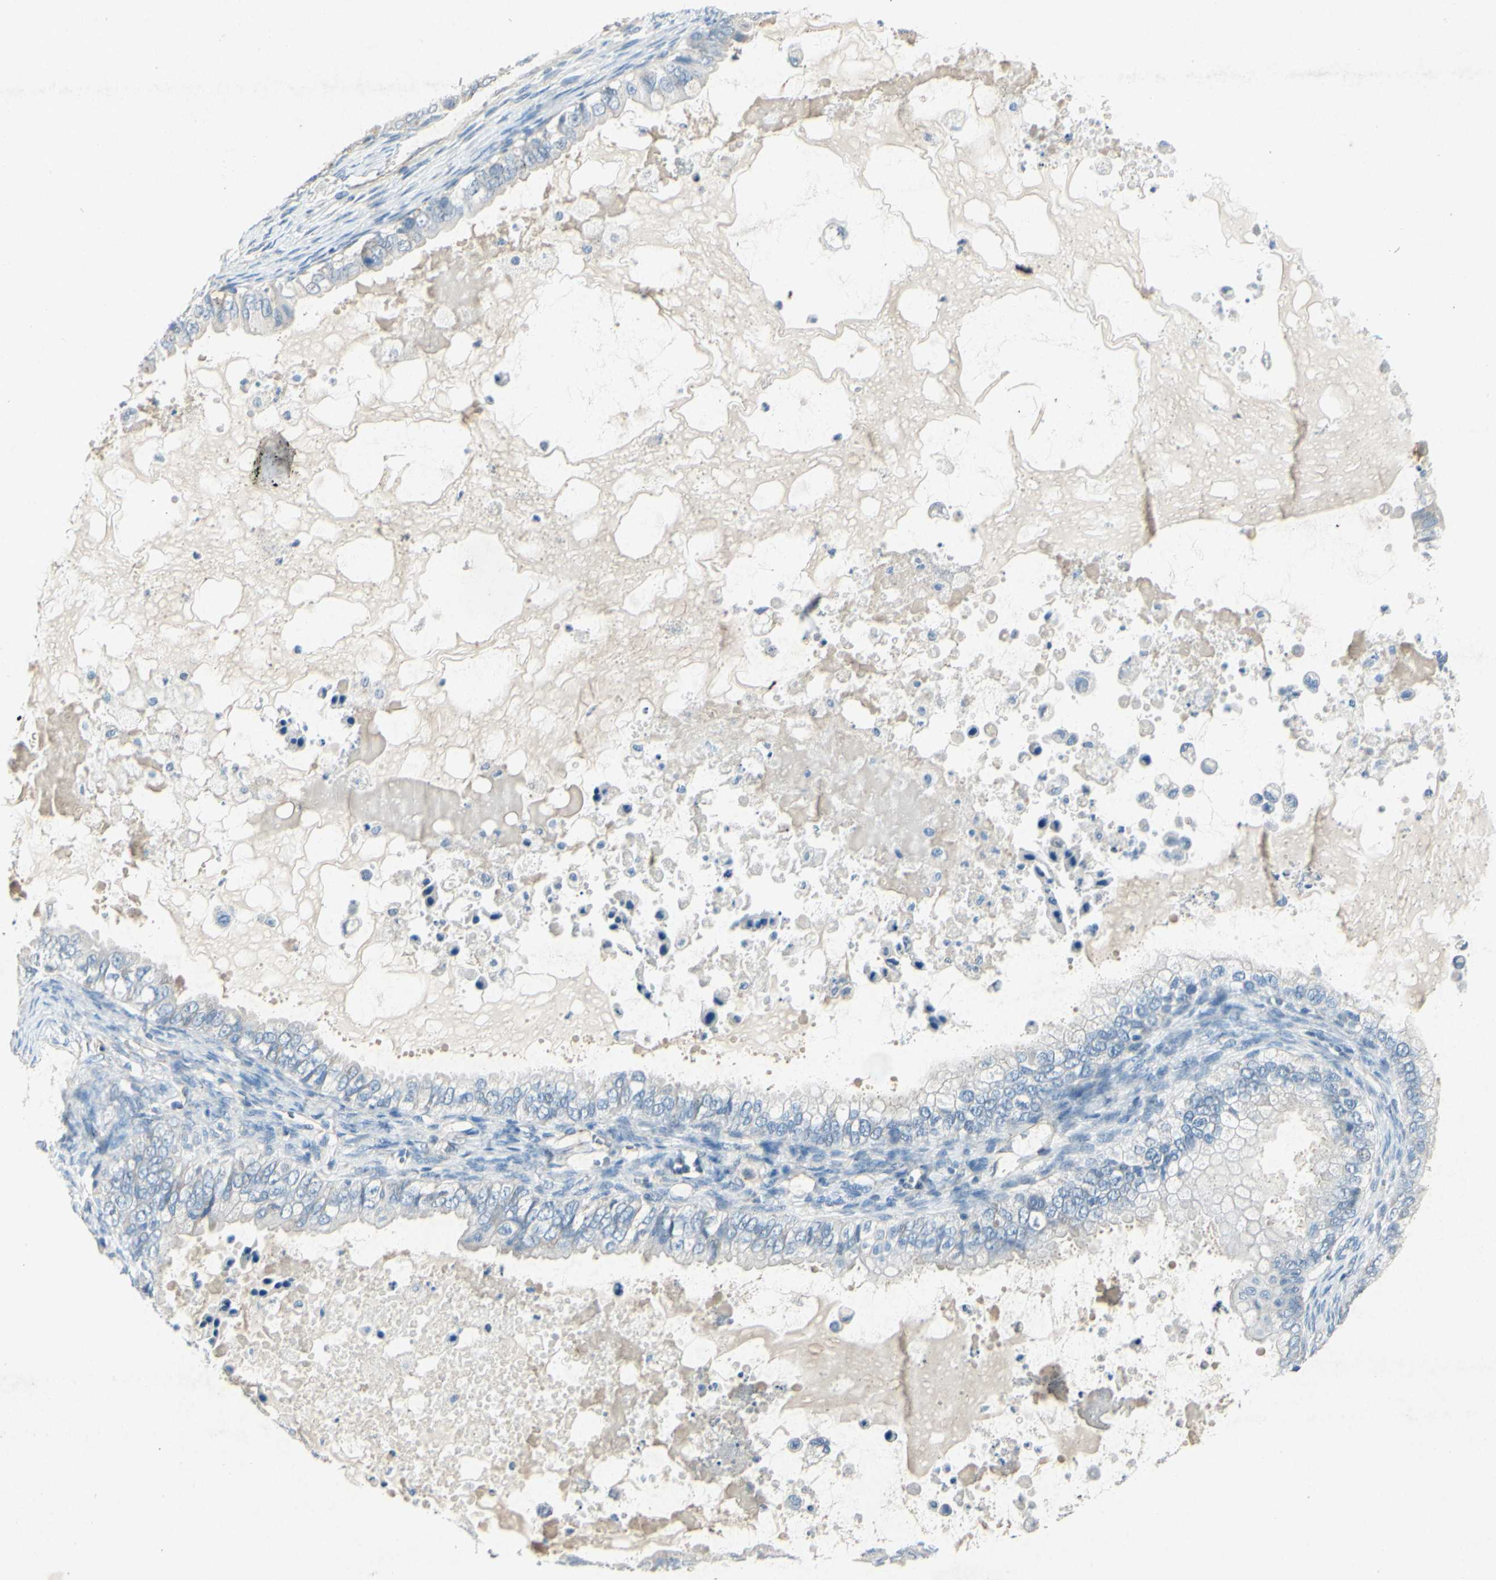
{"staining": {"intensity": "negative", "quantity": "none", "location": "none"}, "tissue": "ovarian cancer", "cell_type": "Tumor cells", "image_type": "cancer", "snomed": [{"axis": "morphology", "description": "Cystadenocarcinoma, mucinous, NOS"}, {"axis": "topography", "description": "Ovary"}], "caption": "Protein analysis of ovarian cancer demonstrates no significant staining in tumor cells. The staining is performed using DAB brown chromogen with nuclei counter-stained in using hematoxylin.", "gene": "SNAP91", "patient": {"sex": "female", "age": 80}}